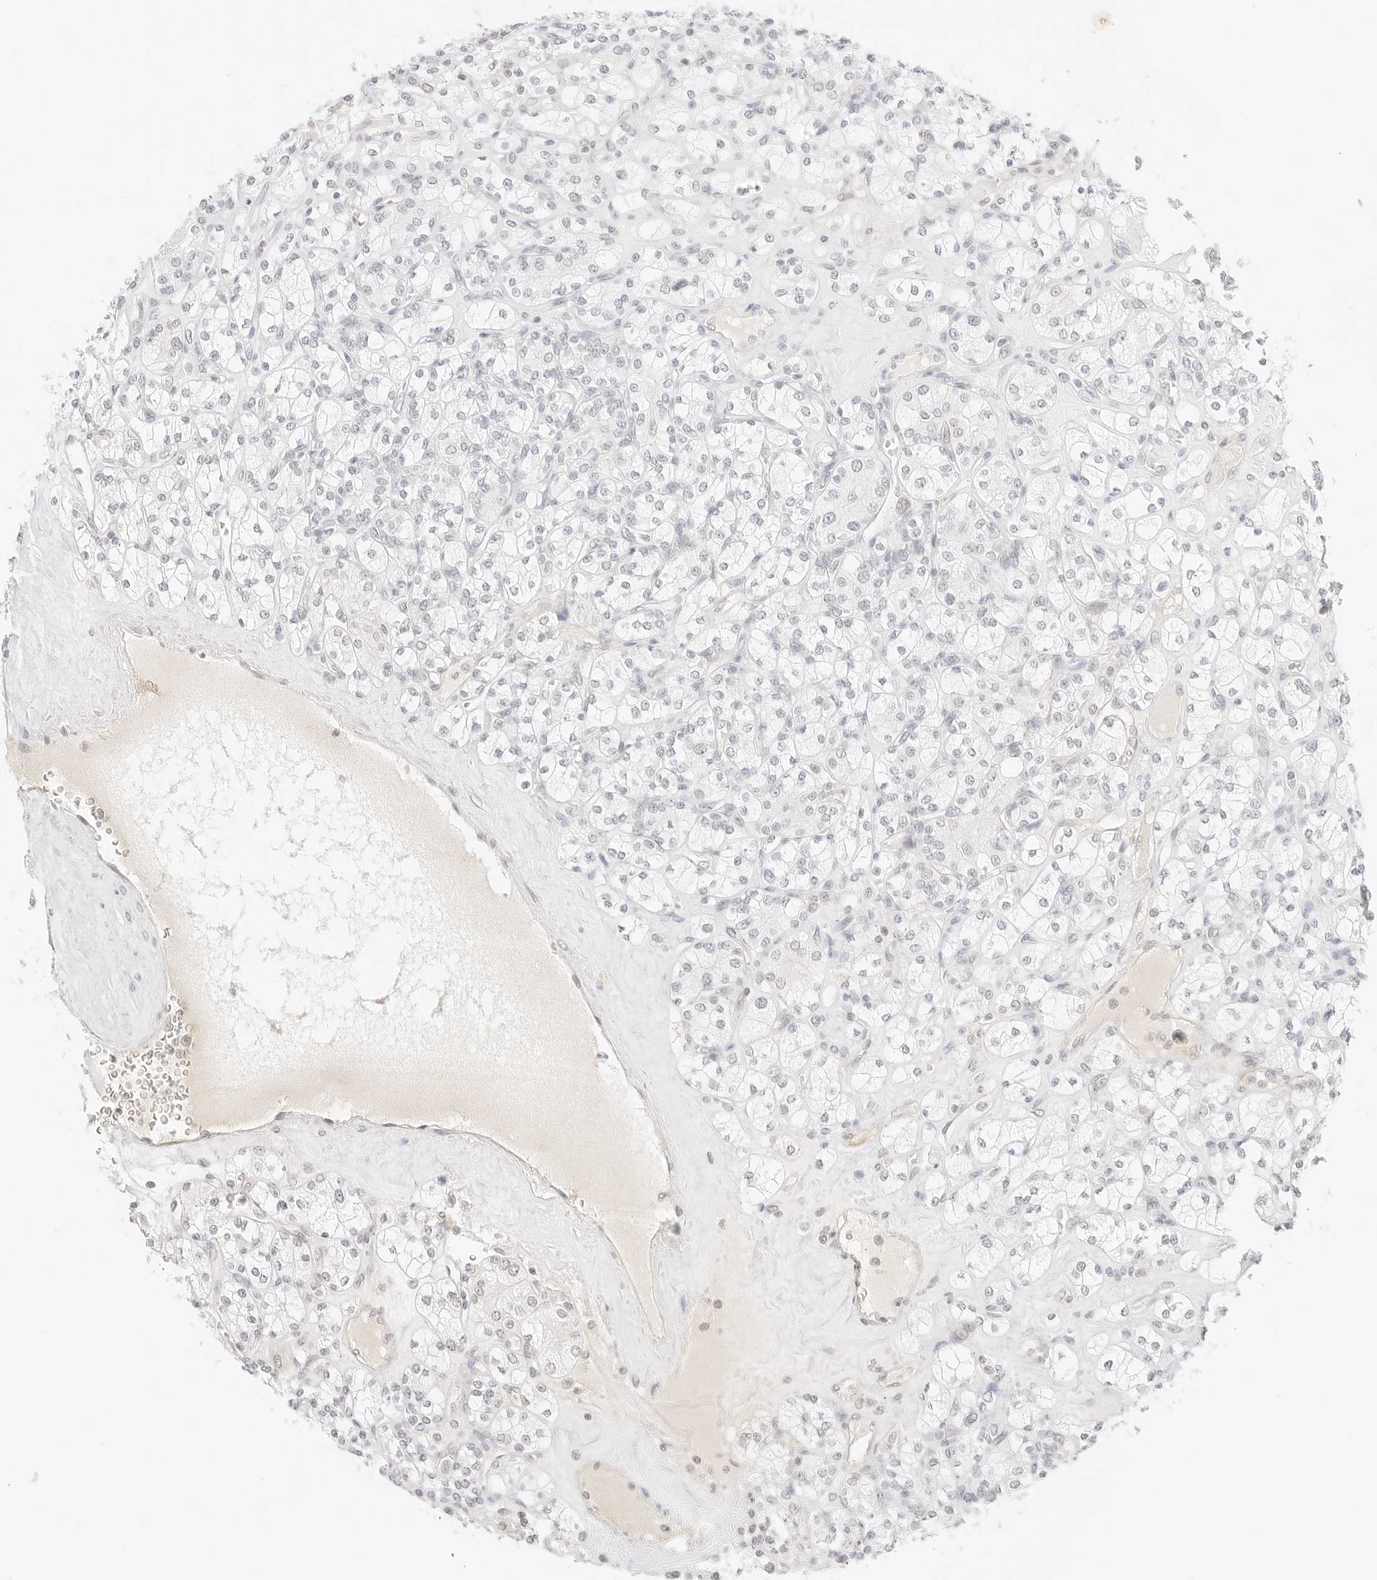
{"staining": {"intensity": "negative", "quantity": "none", "location": "none"}, "tissue": "renal cancer", "cell_type": "Tumor cells", "image_type": "cancer", "snomed": [{"axis": "morphology", "description": "Adenocarcinoma, NOS"}, {"axis": "topography", "description": "Kidney"}], "caption": "Tumor cells show no significant protein positivity in renal cancer. (DAB IHC with hematoxylin counter stain).", "gene": "ITGA6", "patient": {"sex": "male", "age": 77}}